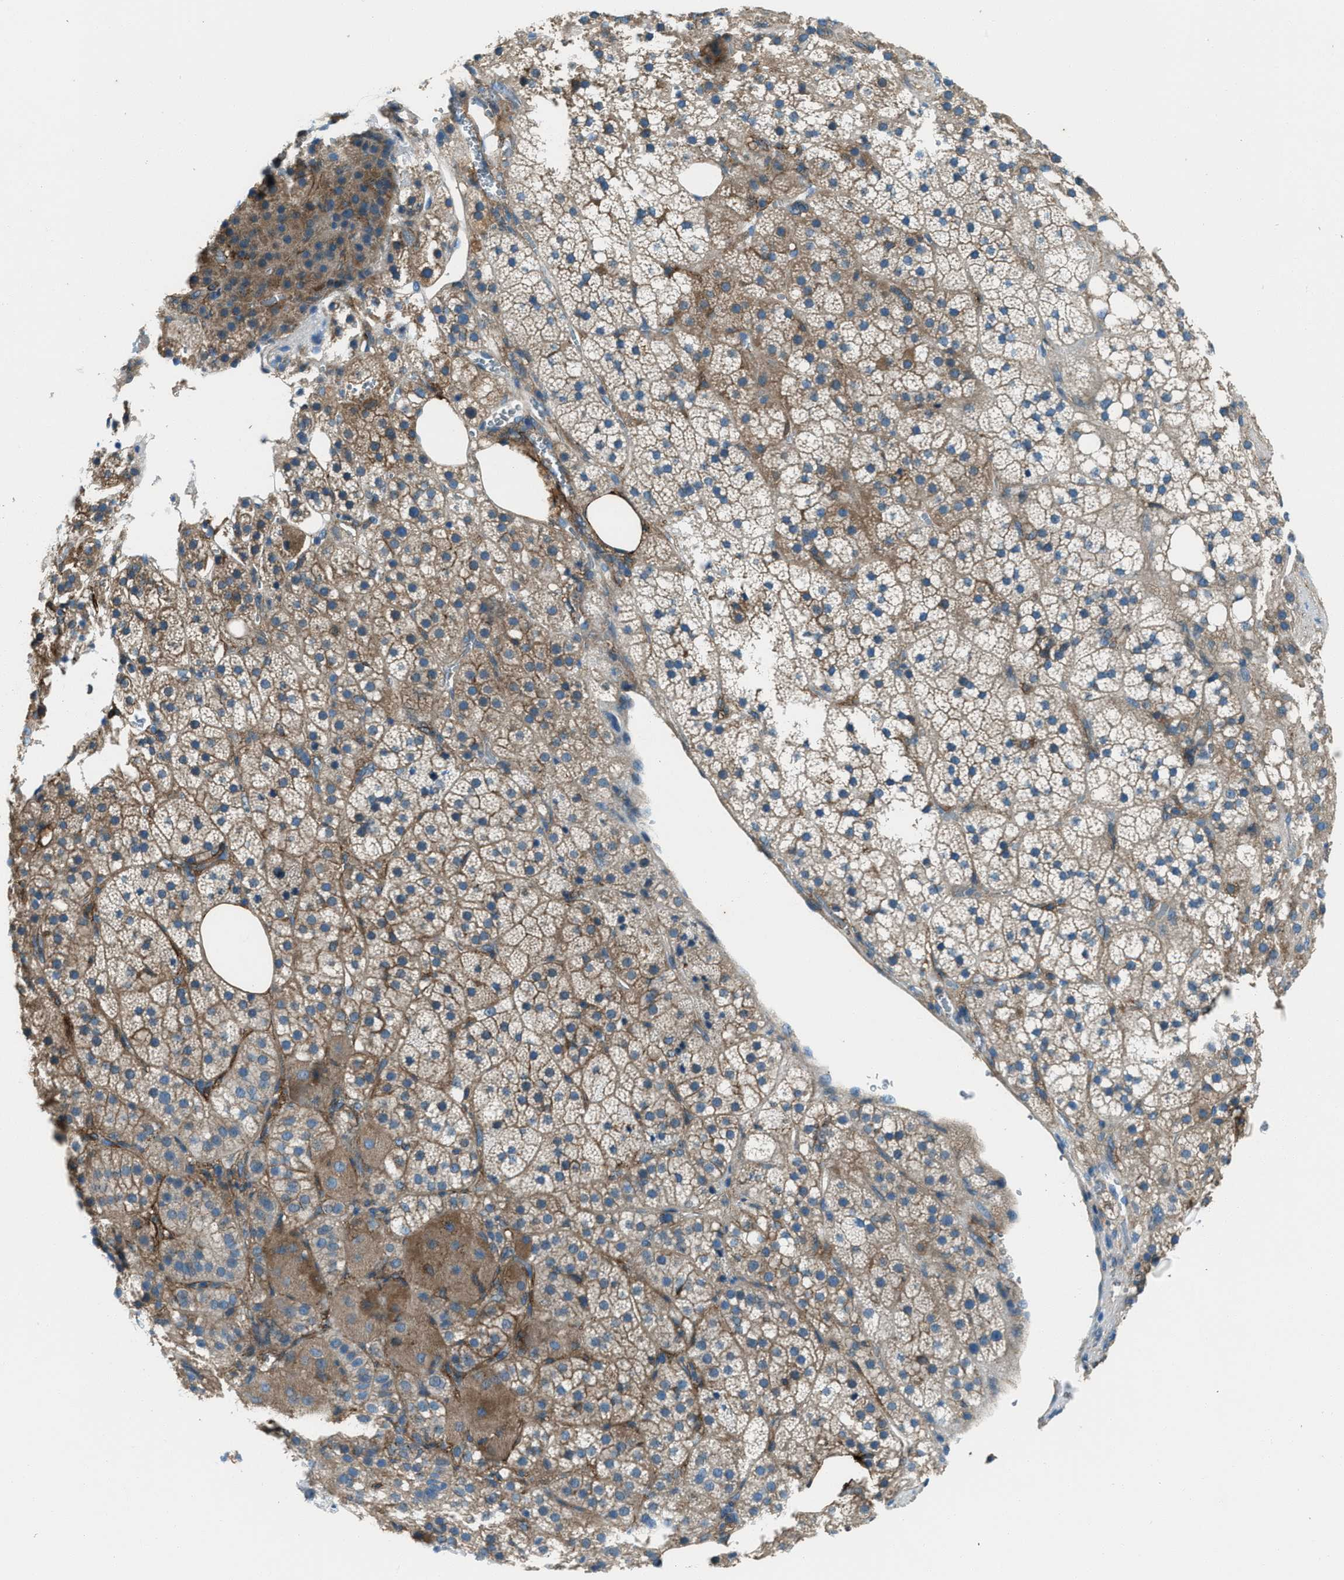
{"staining": {"intensity": "moderate", "quantity": ">75%", "location": "cytoplasmic/membranous"}, "tissue": "adrenal gland", "cell_type": "Glandular cells", "image_type": "normal", "snomed": [{"axis": "morphology", "description": "Normal tissue, NOS"}, {"axis": "topography", "description": "Adrenal gland"}], "caption": "DAB (3,3'-diaminobenzidine) immunohistochemical staining of unremarkable adrenal gland demonstrates moderate cytoplasmic/membranous protein expression in approximately >75% of glandular cells. Nuclei are stained in blue.", "gene": "SVIL", "patient": {"sex": "female", "age": 59}}